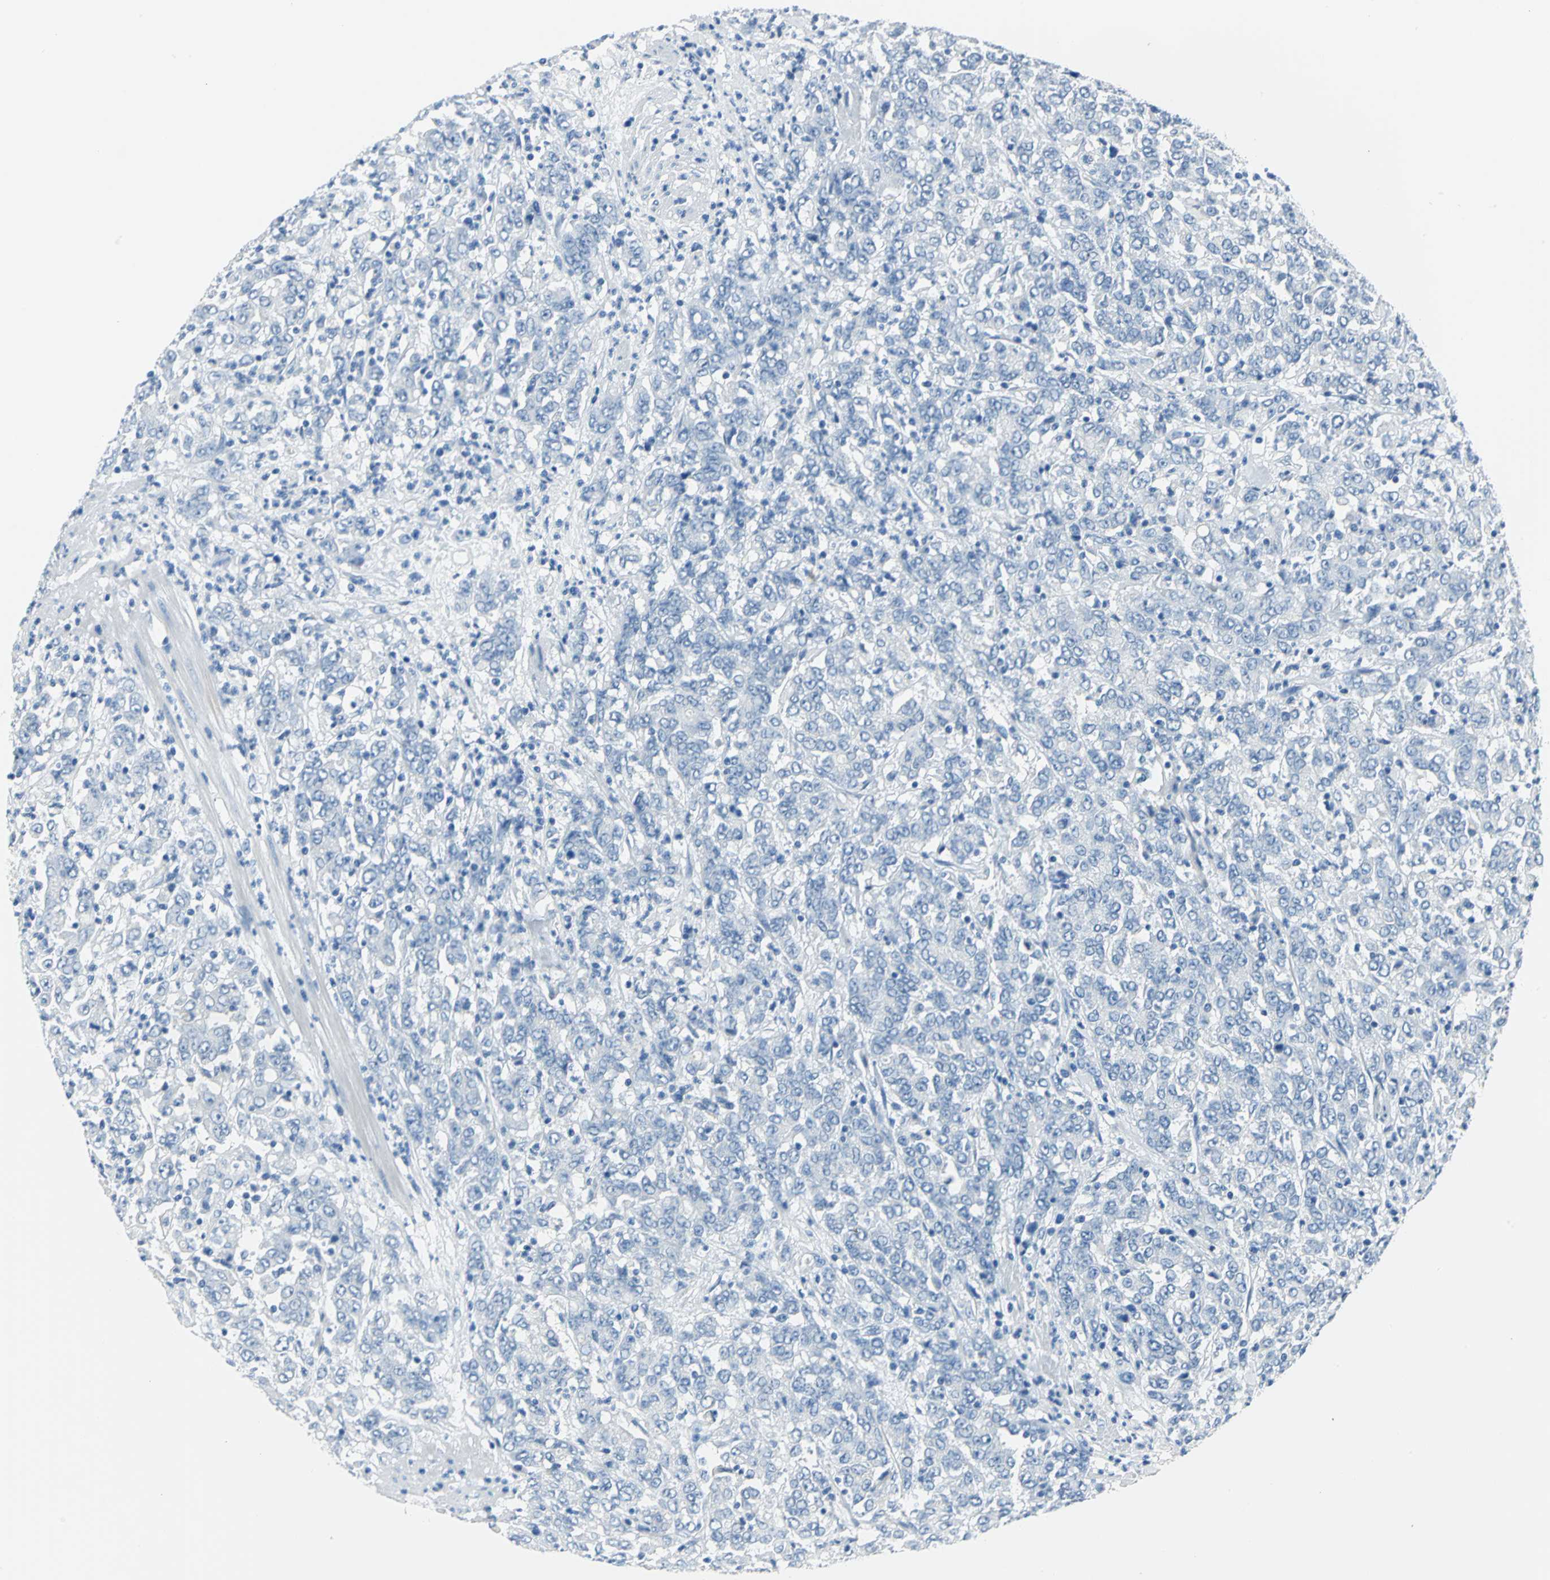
{"staining": {"intensity": "negative", "quantity": "none", "location": "none"}, "tissue": "stomach cancer", "cell_type": "Tumor cells", "image_type": "cancer", "snomed": [{"axis": "morphology", "description": "Adenocarcinoma, NOS"}, {"axis": "topography", "description": "Stomach, lower"}], "caption": "IHC histopathology image of human adenocarcinoma (stomach) stained for a protein (brown), which displays no positivity in tumor cells.", "gene": "PKLR", "patient": {"sex": "female", "age": 71}}